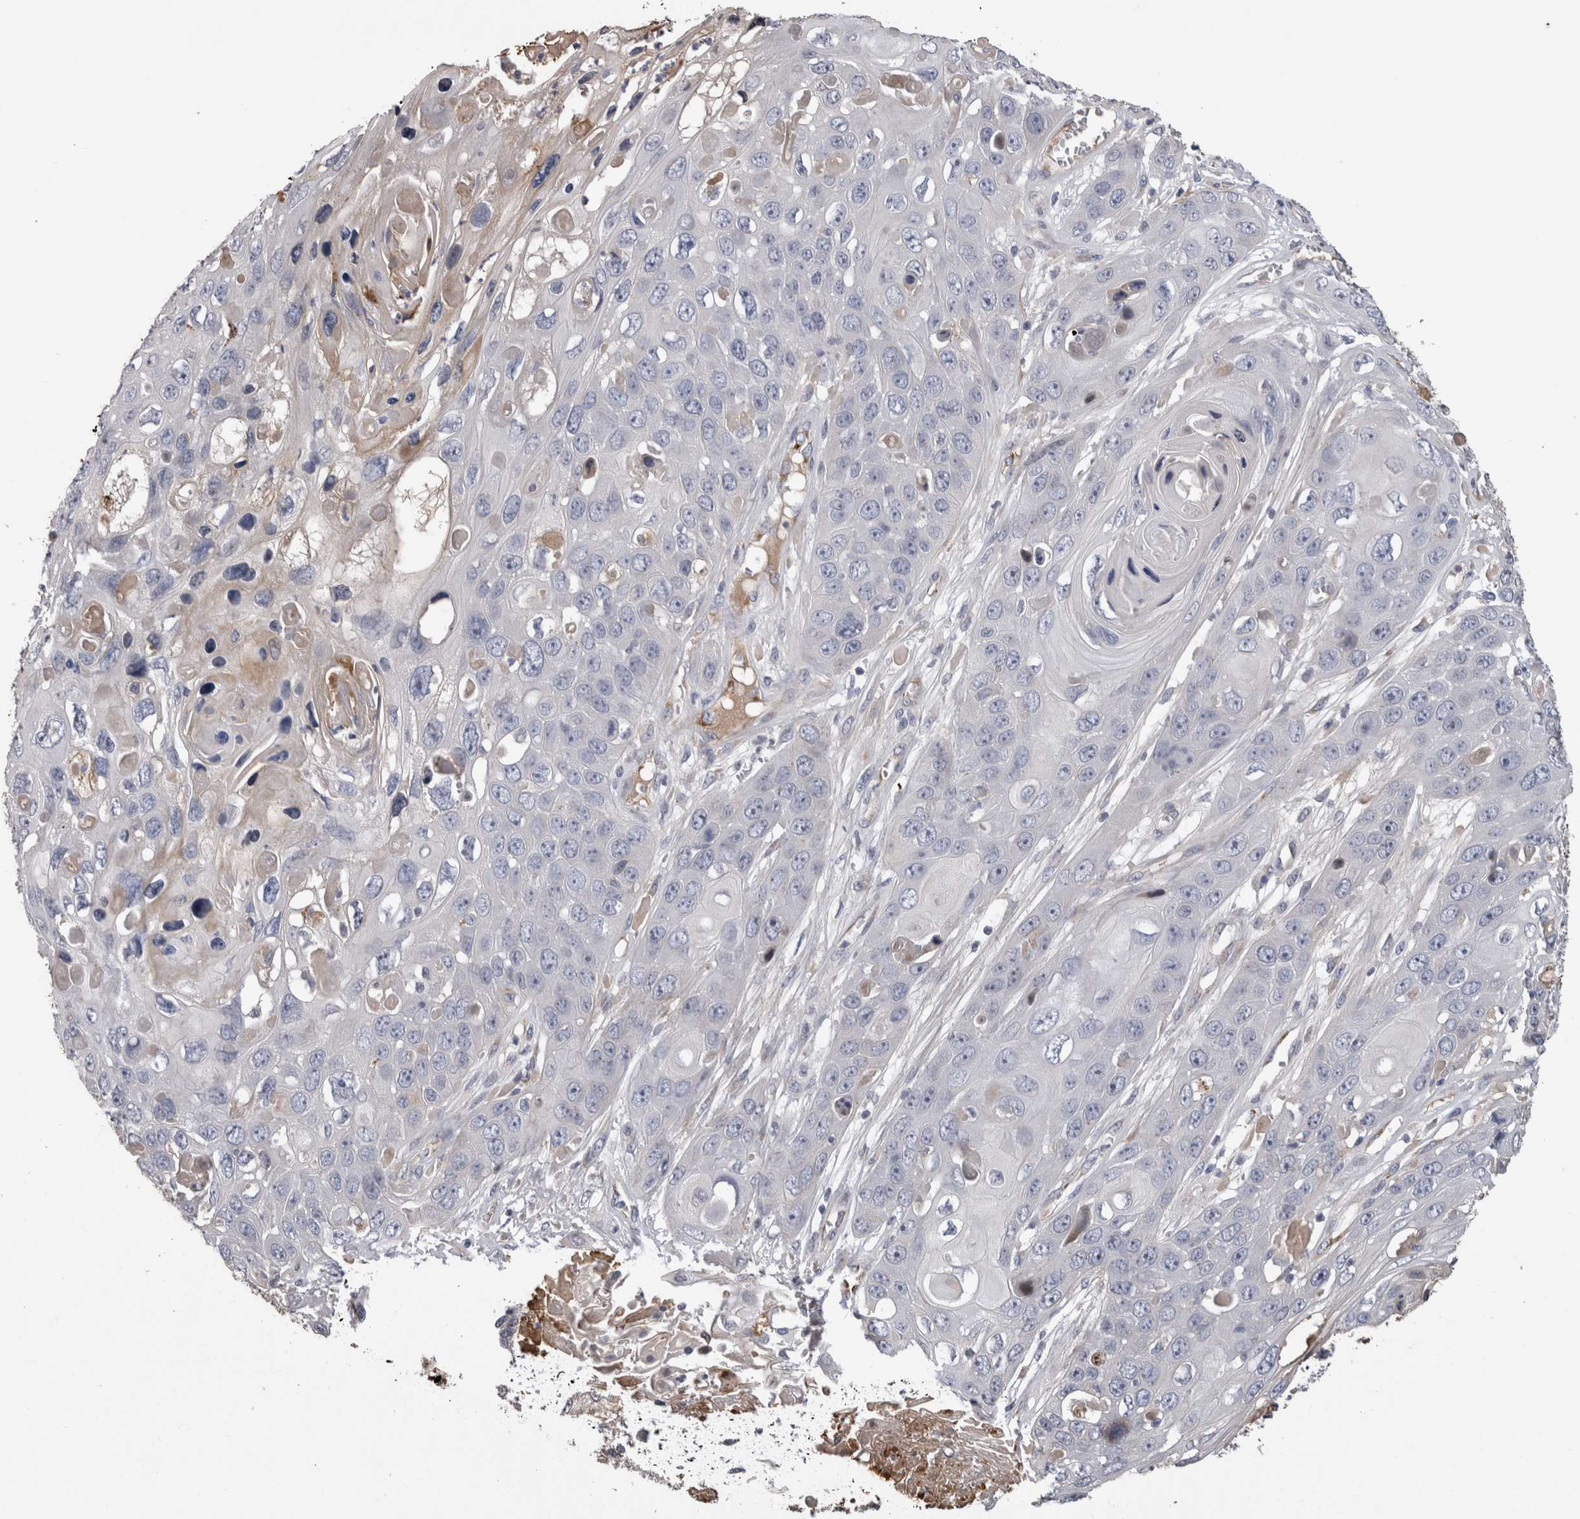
{"staining": {"intensity": "negative", "quantity": "none", "location": "none"}, "tissue": "skin cancer", "cell_type": "Tumor cells", "image_type": "cancer", "snomed": [{"axis": "morphology", "description": "Squamous cell carcinoma, NOS"}, {"axis": "topography", "description": "Skin"}], "caption": "Histopathology image shows no protein positivity in tumor cells of skin squamous cell carcinoma tissue. (Brightfield microscopy of DAB immunohistochemistry at high magnification).", "gene": "STC1", "patient": {"sex": "male", "age": 55}}